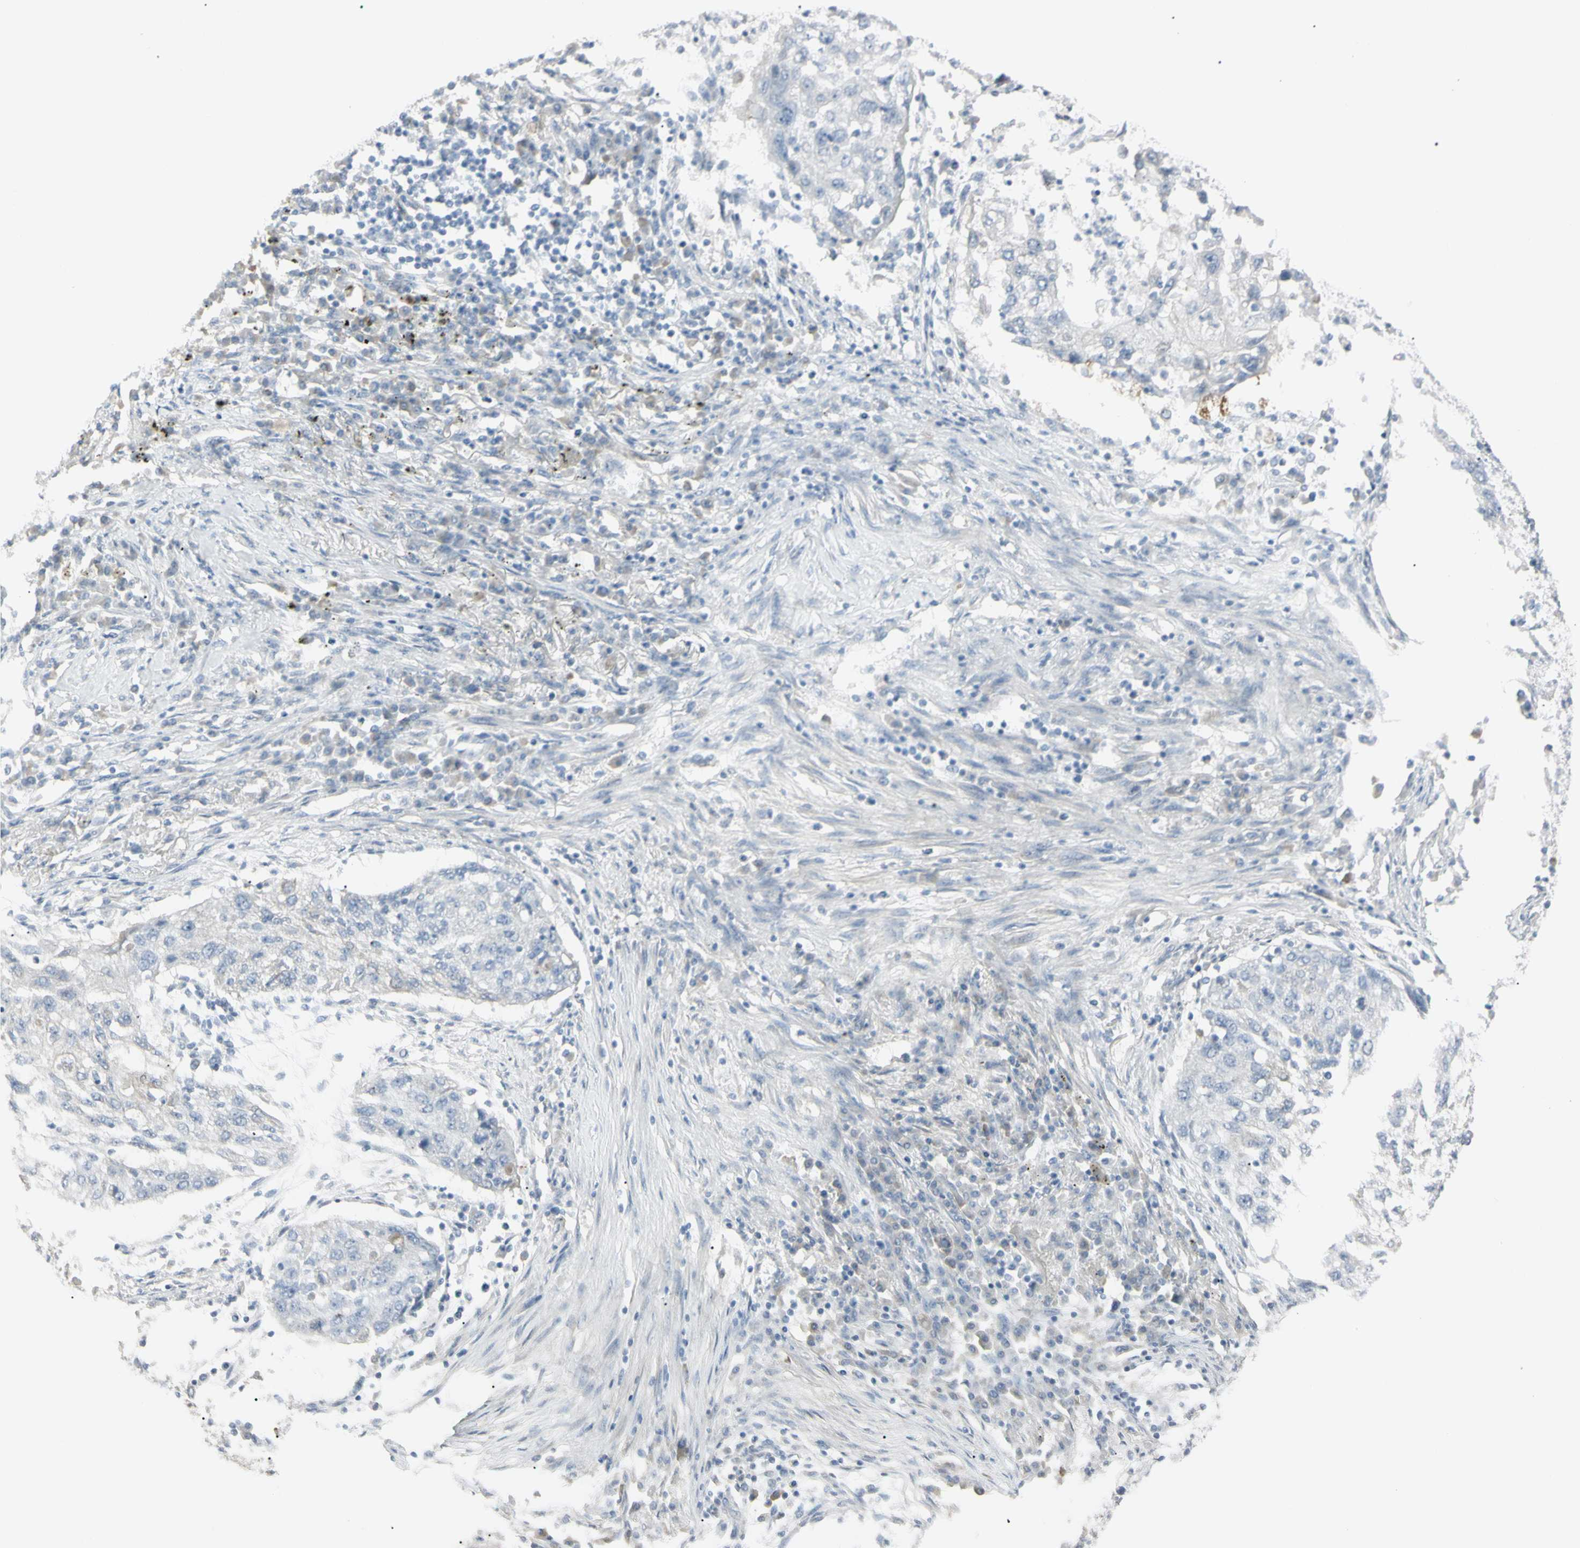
{"staining": {"intensity": "negative", "quantity": "none", "location": "none"}, "tissue": "lung cancer", "cell_type": "Tumor cells", "image_type": "cancer", "snomed": [{"axis": "morphology", "description": "Squamous cell carcinoma, NOS"}, {"axis": "topography", "description": "Lung"}], "caption": "This is an immunohistochemistry micrograph of squamous cell carcinoma (lung). There is no staining in tumor cells.", "gene": "PIP", "patient": {"sex": "female", "age": 63}}